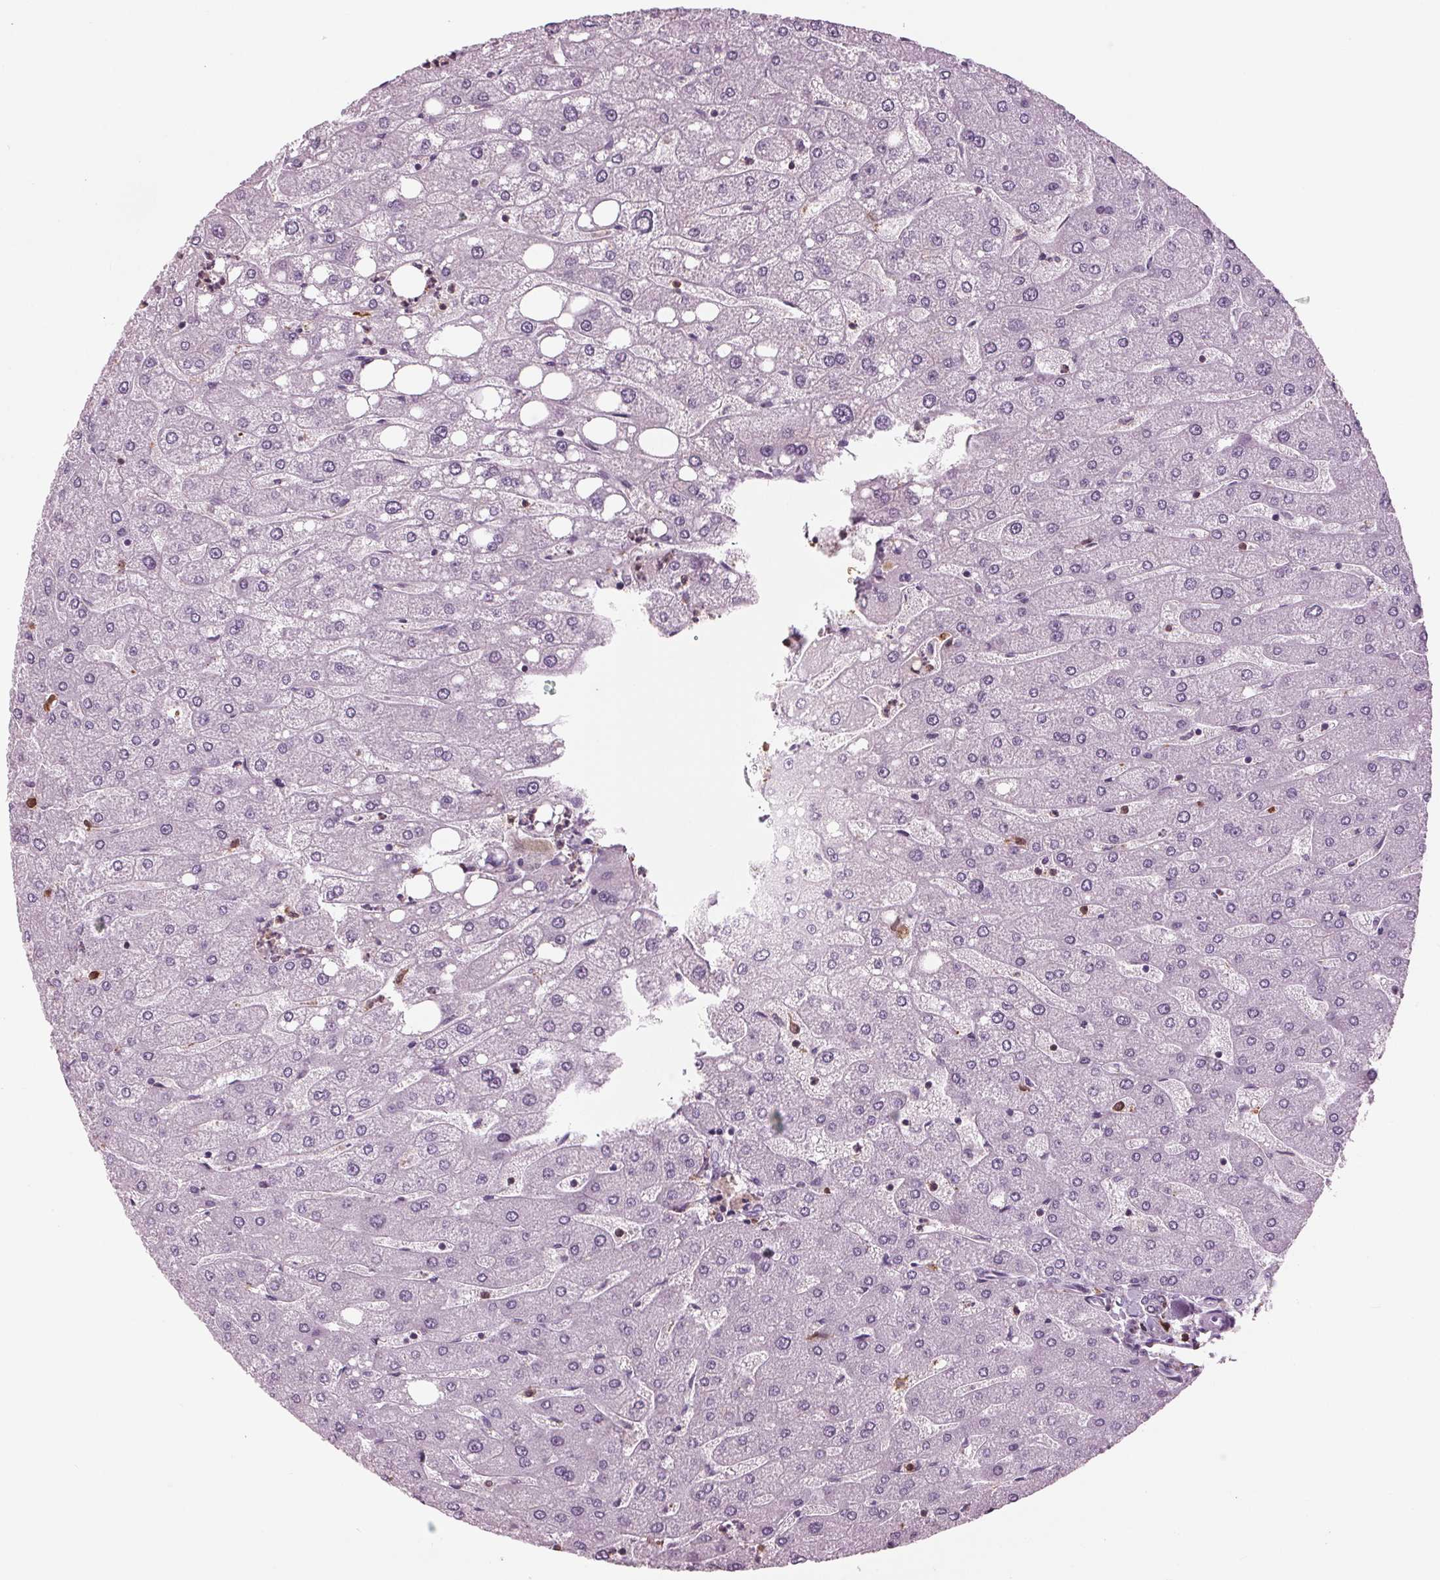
{"staining": {"intensity": "negative", "quantity": "none", "location": "none"}, "tissue": "liver", "cell_type": "Cholangiocytes", "image_type": "normal", "snomed": [{"axis": "morphology", "description": "Normal tissue, NOS"}, {"axis": "topography", "description": "Liver"}], "caption": "Immunohistochemistry histopathology image of unremarkable liver stained for a protein (brown), which demonstrates no expression in cholangiocytes.", "gene": "BTLA", "patient": {"sex": "male", "age": 67}}